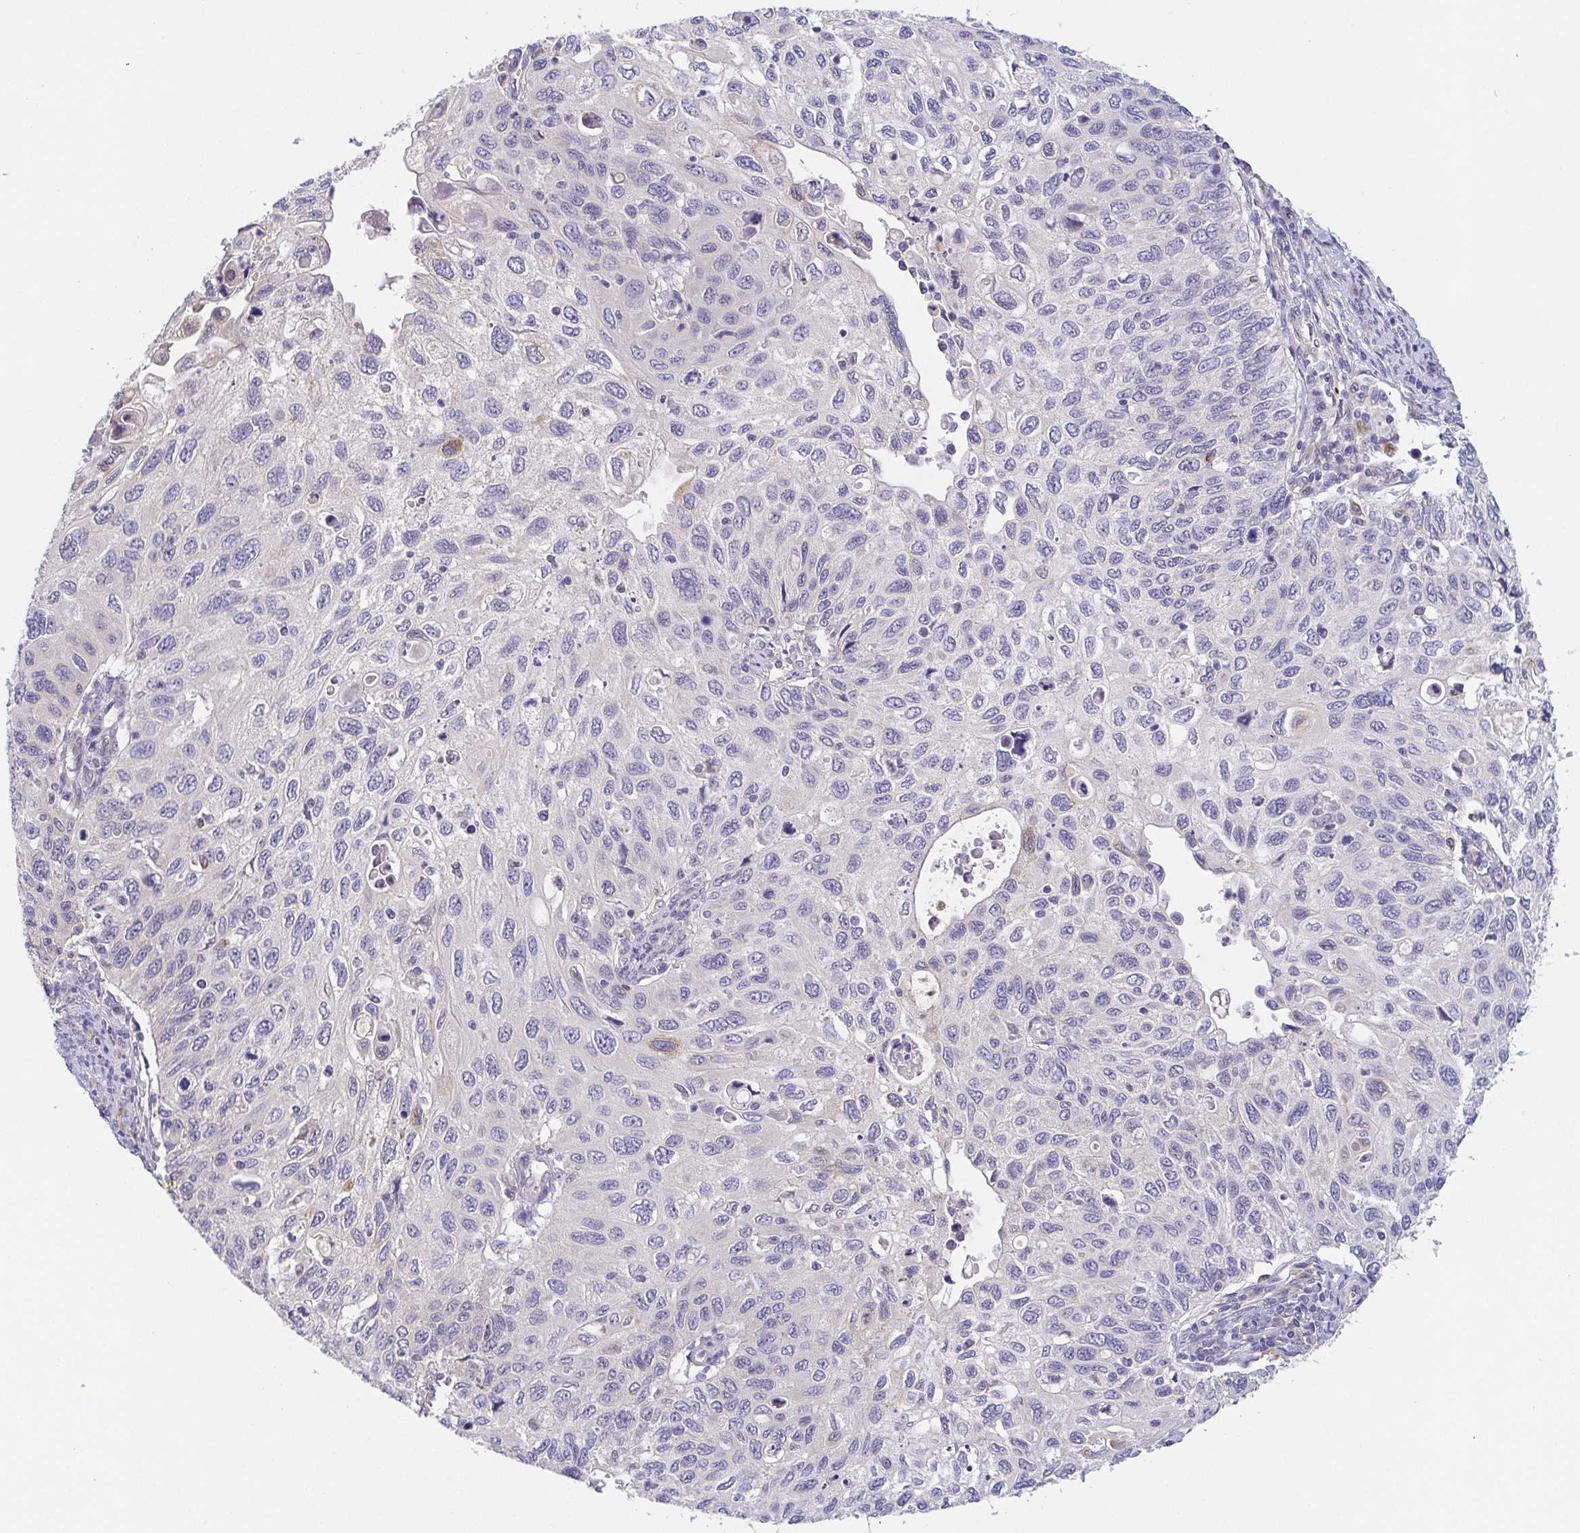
{"staining": {"intensity": "negative", "quantity": "none", "location": "none"}, "tissue": "cervical cancer", "cell_type": "Tumor cells", "image_type": "cancer", "snomed": [{"axis": "morphology", "description": "Squamous cell carcinoma, NOS"}, {"axis": "topography", "description": "Cervix"}], "caption": "Immunohistochemical staining of human cervical cancer reveals no significant positivity in tumor cells. The staining is performed using DAB brown chromogen with nuclei counter-stained in using hematoxylin.", "gene": "BCL2L1", "patient": {"sex": "female", "age": 70}}